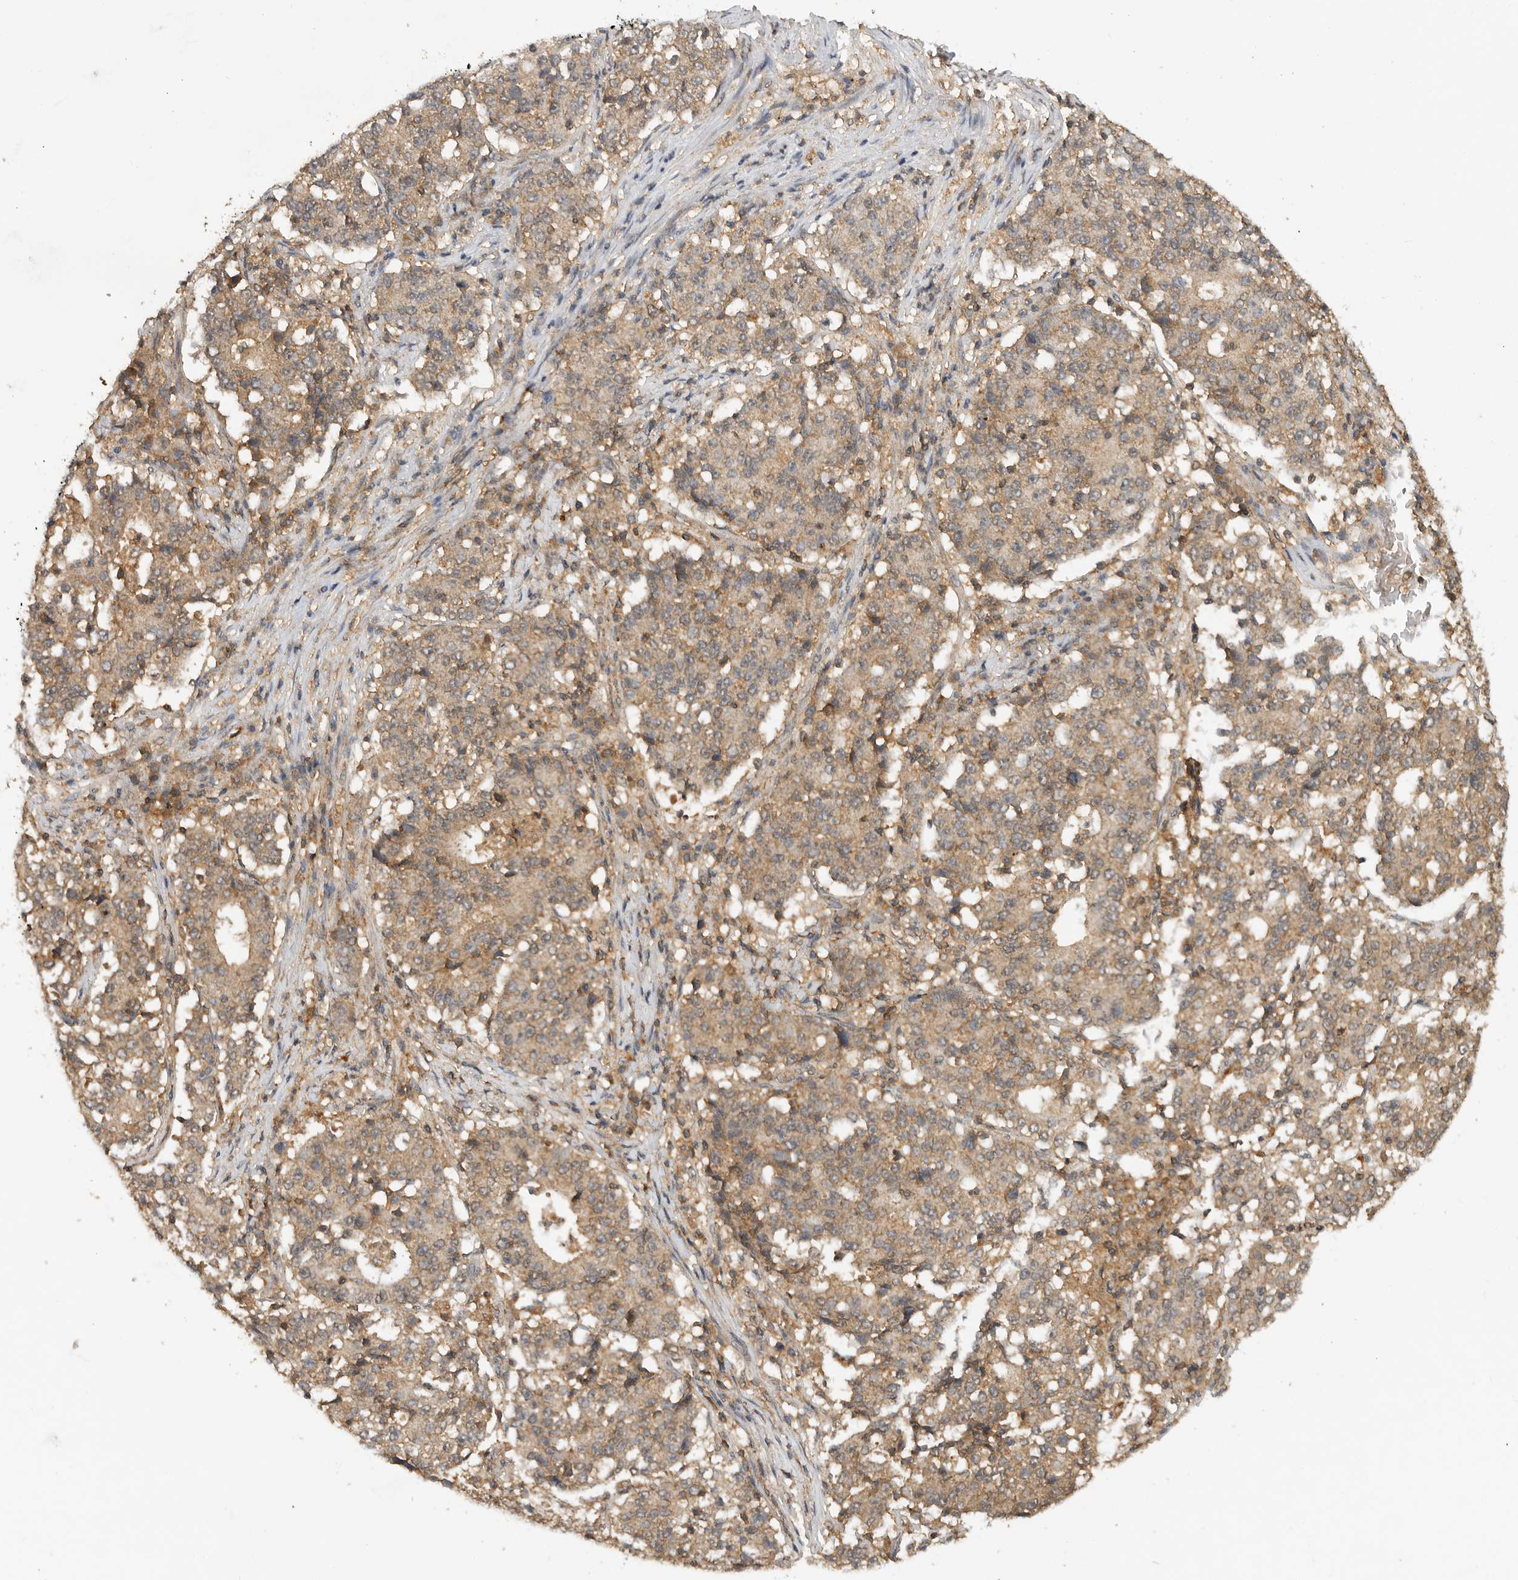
{"staining": {"intensity": "weak", "quantity": ">75%", "location": "cytoplasmic/membranous"}, "tissue": "stomach cancer", "cell_type": "Tumor cells", "image_type": "cancer", "snomed": [{"axis": "morphology", "description": "Adenocarcinoma, NOS"}, {"axis": "topography", "description": "Stomach"}], "caption": "Stomach cancer was stained to show a protein in brown. There is low levels of weak cytoplasmic/membranous positivity in about >75% of tumor cells.", "gene": "ICOSLG", "patient": {"sex": "male", "age": 59}}